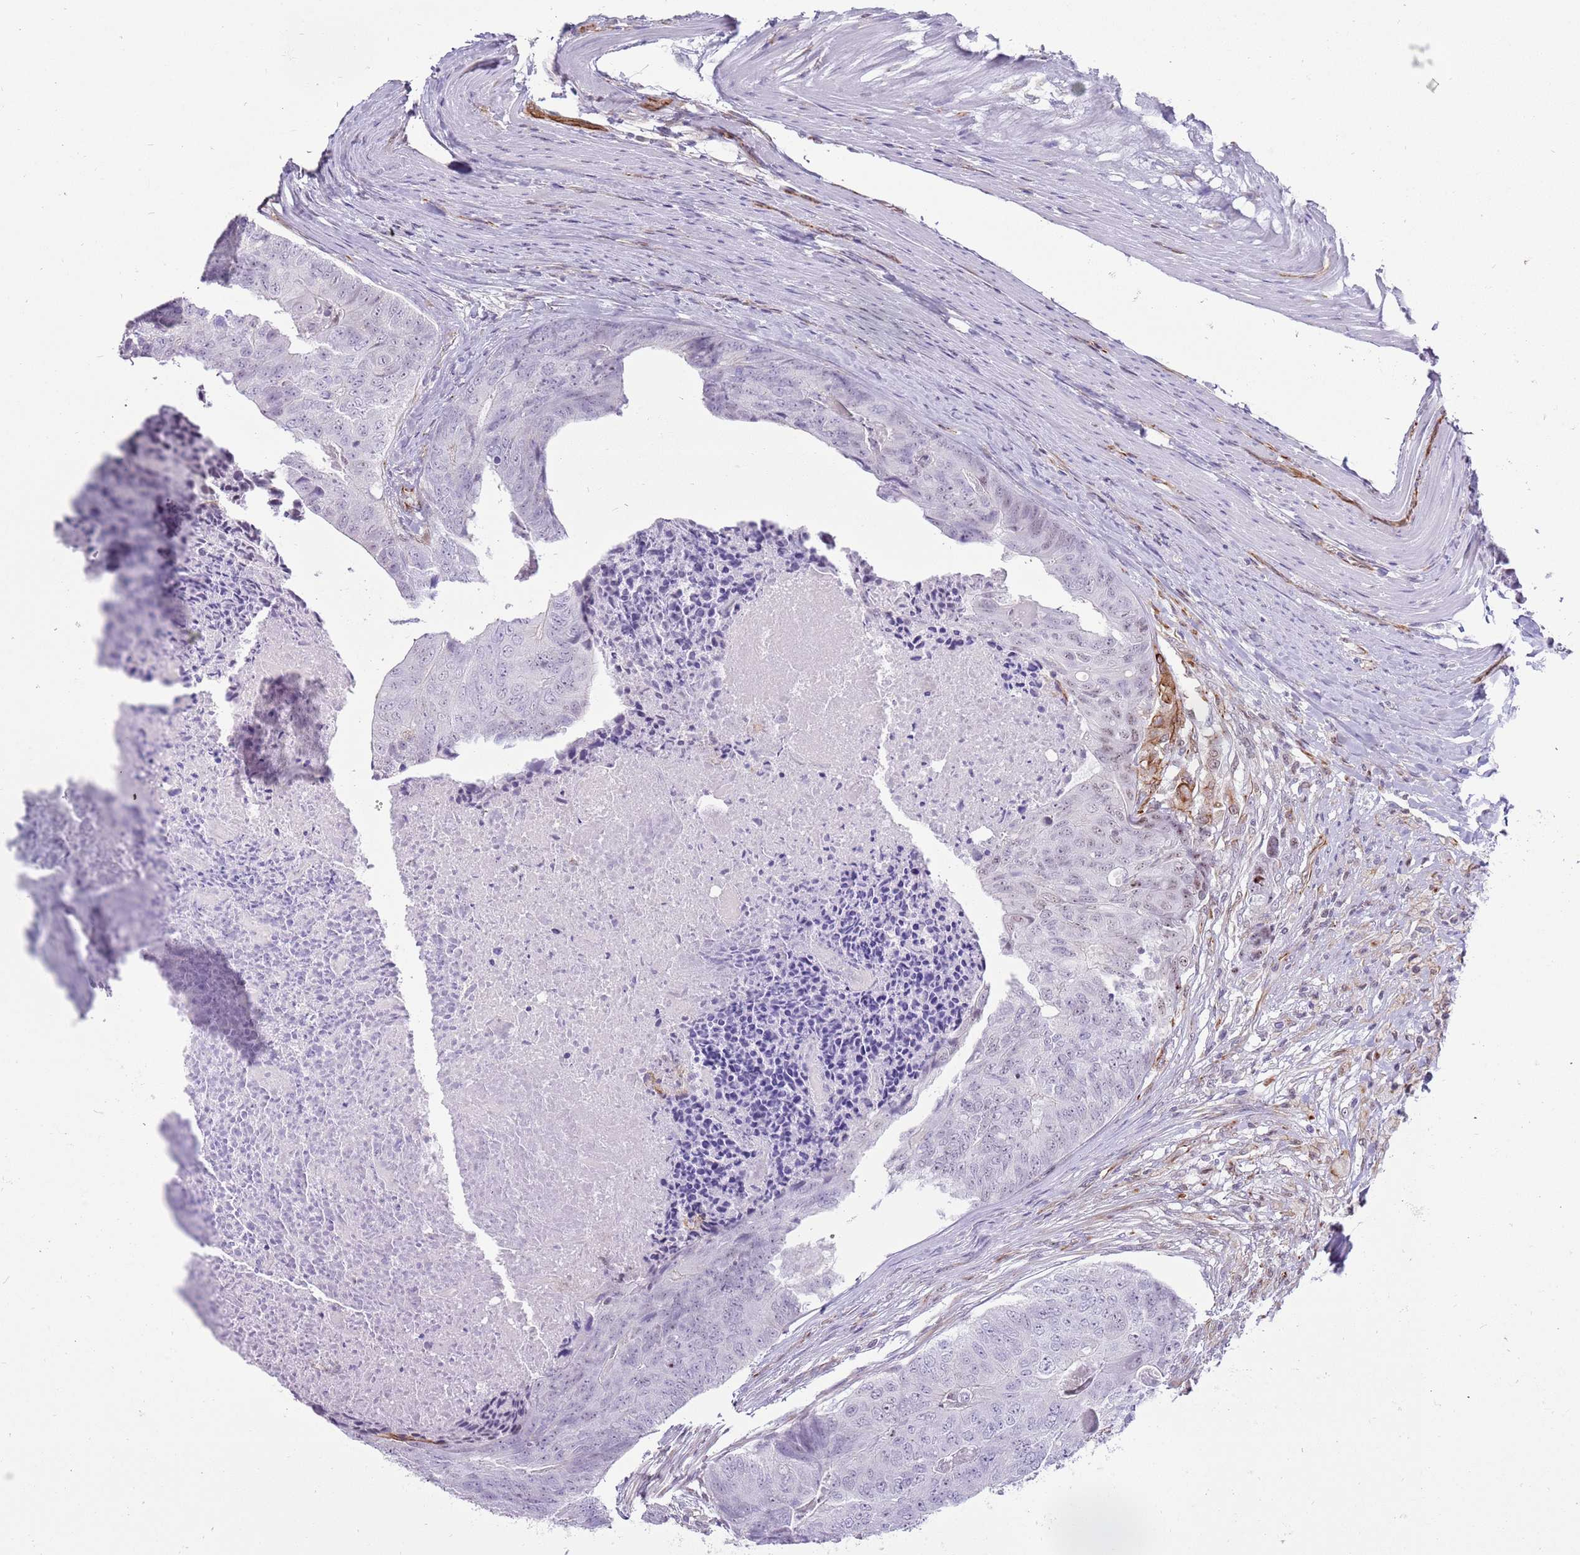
{"staining": {"intensity": "weak", "quantity": "<25%", "location": "nuclear"}, "tissue": "colorectal cancer", "cell_type": "Tumor cells", "image_type": "cancer", "snomed": [{"axis": "morphology", "description": "Adenocarcinoma, NOS"}, {"axis": "topography", "description": "Colon"}], "caption": "Tumor cells are negative for protein expression in human colorectal cancer (adenocarcinoma).", "gene": "NBPF3", "patient": {"sex": "female", "age": 67}}